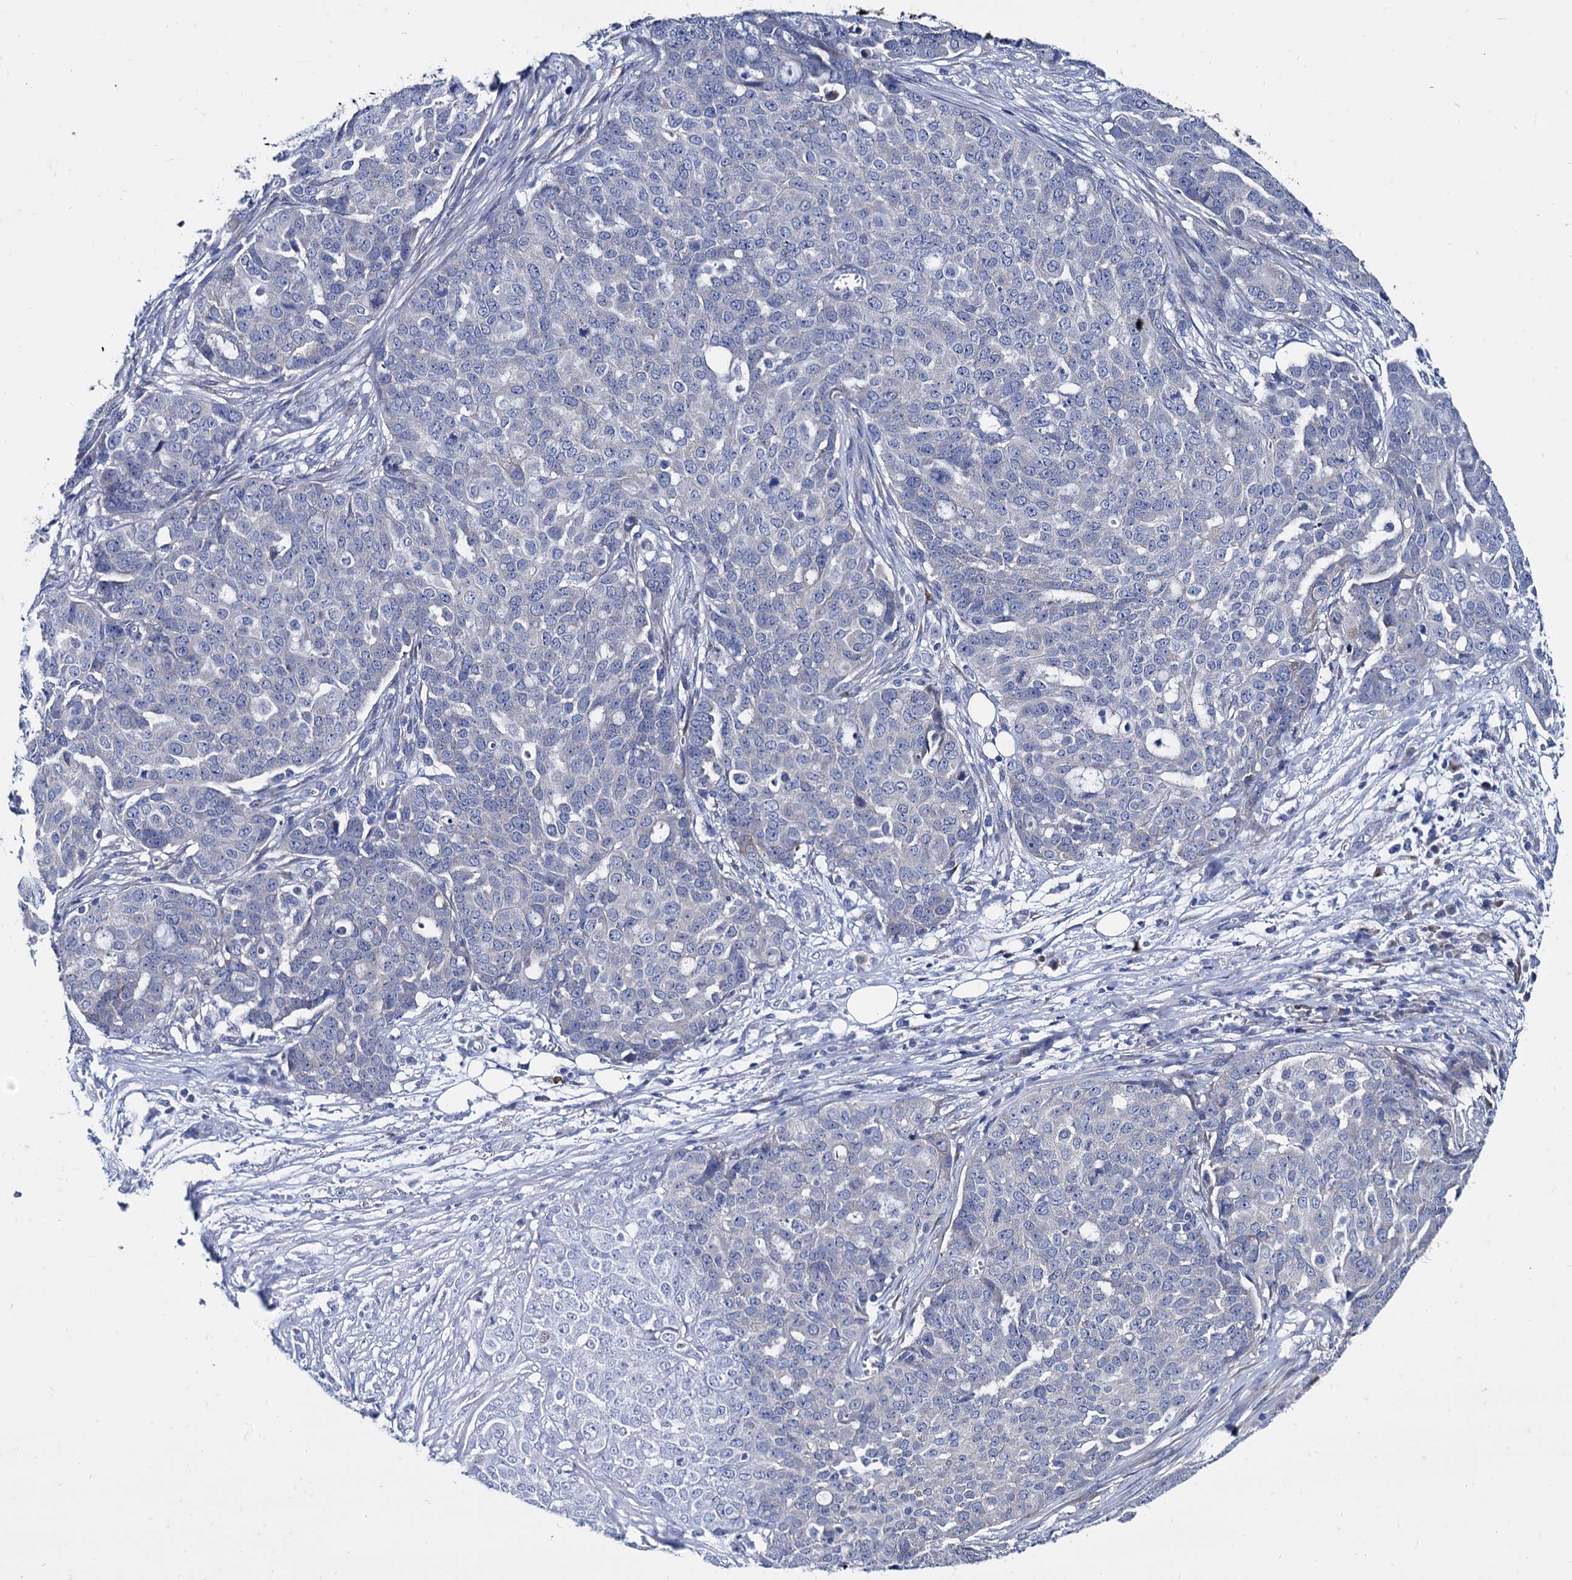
{"staining": {"intensity": "negative", "quantity": "none", "location": "none"}, "tissue": "ovarian cancer", "cell_type": "Tumor cells", "image_type": "cancer", "snomed": [{"axis": "morphology", "description": "Cystadenocarcinoma, serous, NOS"}, {"axis": "topography", "description": "Soft tissue"}, {"axis": "topography", "description": "Ovary"}], "caption": "Protein analysis of ovarian cancer exhibits no significant expression in tumor cells. (DAB (3,3'-diaminobenzidine) IHC with hematoxylin counter stain).", "gene": "FOXR2", "patient": {"sex": "female", "age": 57}}